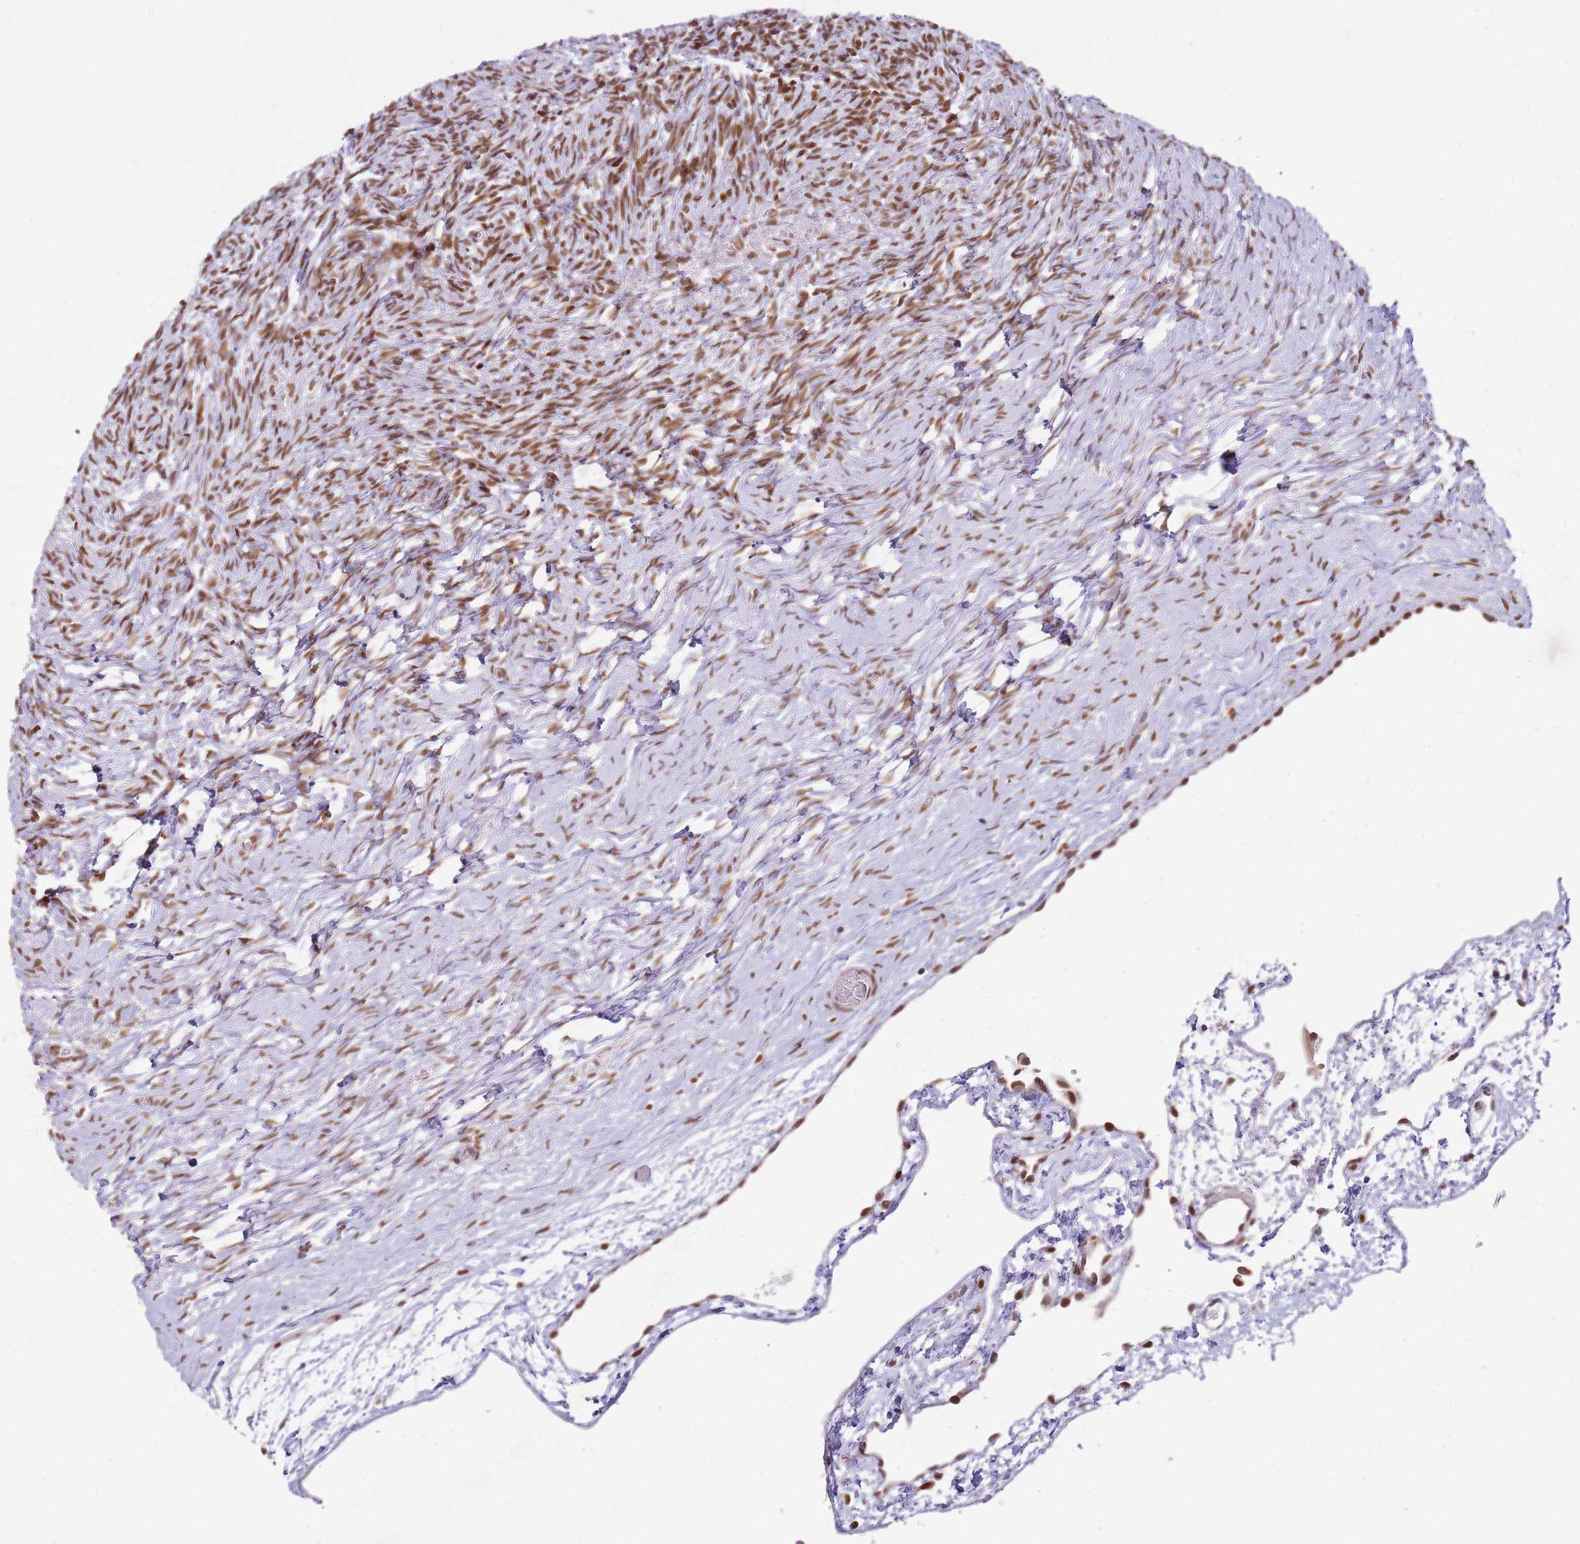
{"staining": {"intensity": "moderate", "quantity": ">75%", "location": "nuclear"}, "tissue": "ovary", "cell_type": "Ovarian stroma cells", "image_type": "normal", "snomed": [{"axis": "morphology", "description": "Normal tissue, NOS"}, {"axis": "topography", "description": "Ovary"}], "caption": "Ovary stained with a brown dye exhibits moderate nuclear positive staining in about >75% of ovarian stroma cells.", "gene": "PHC2", "patient": {"sex": "female", "age": 39}}